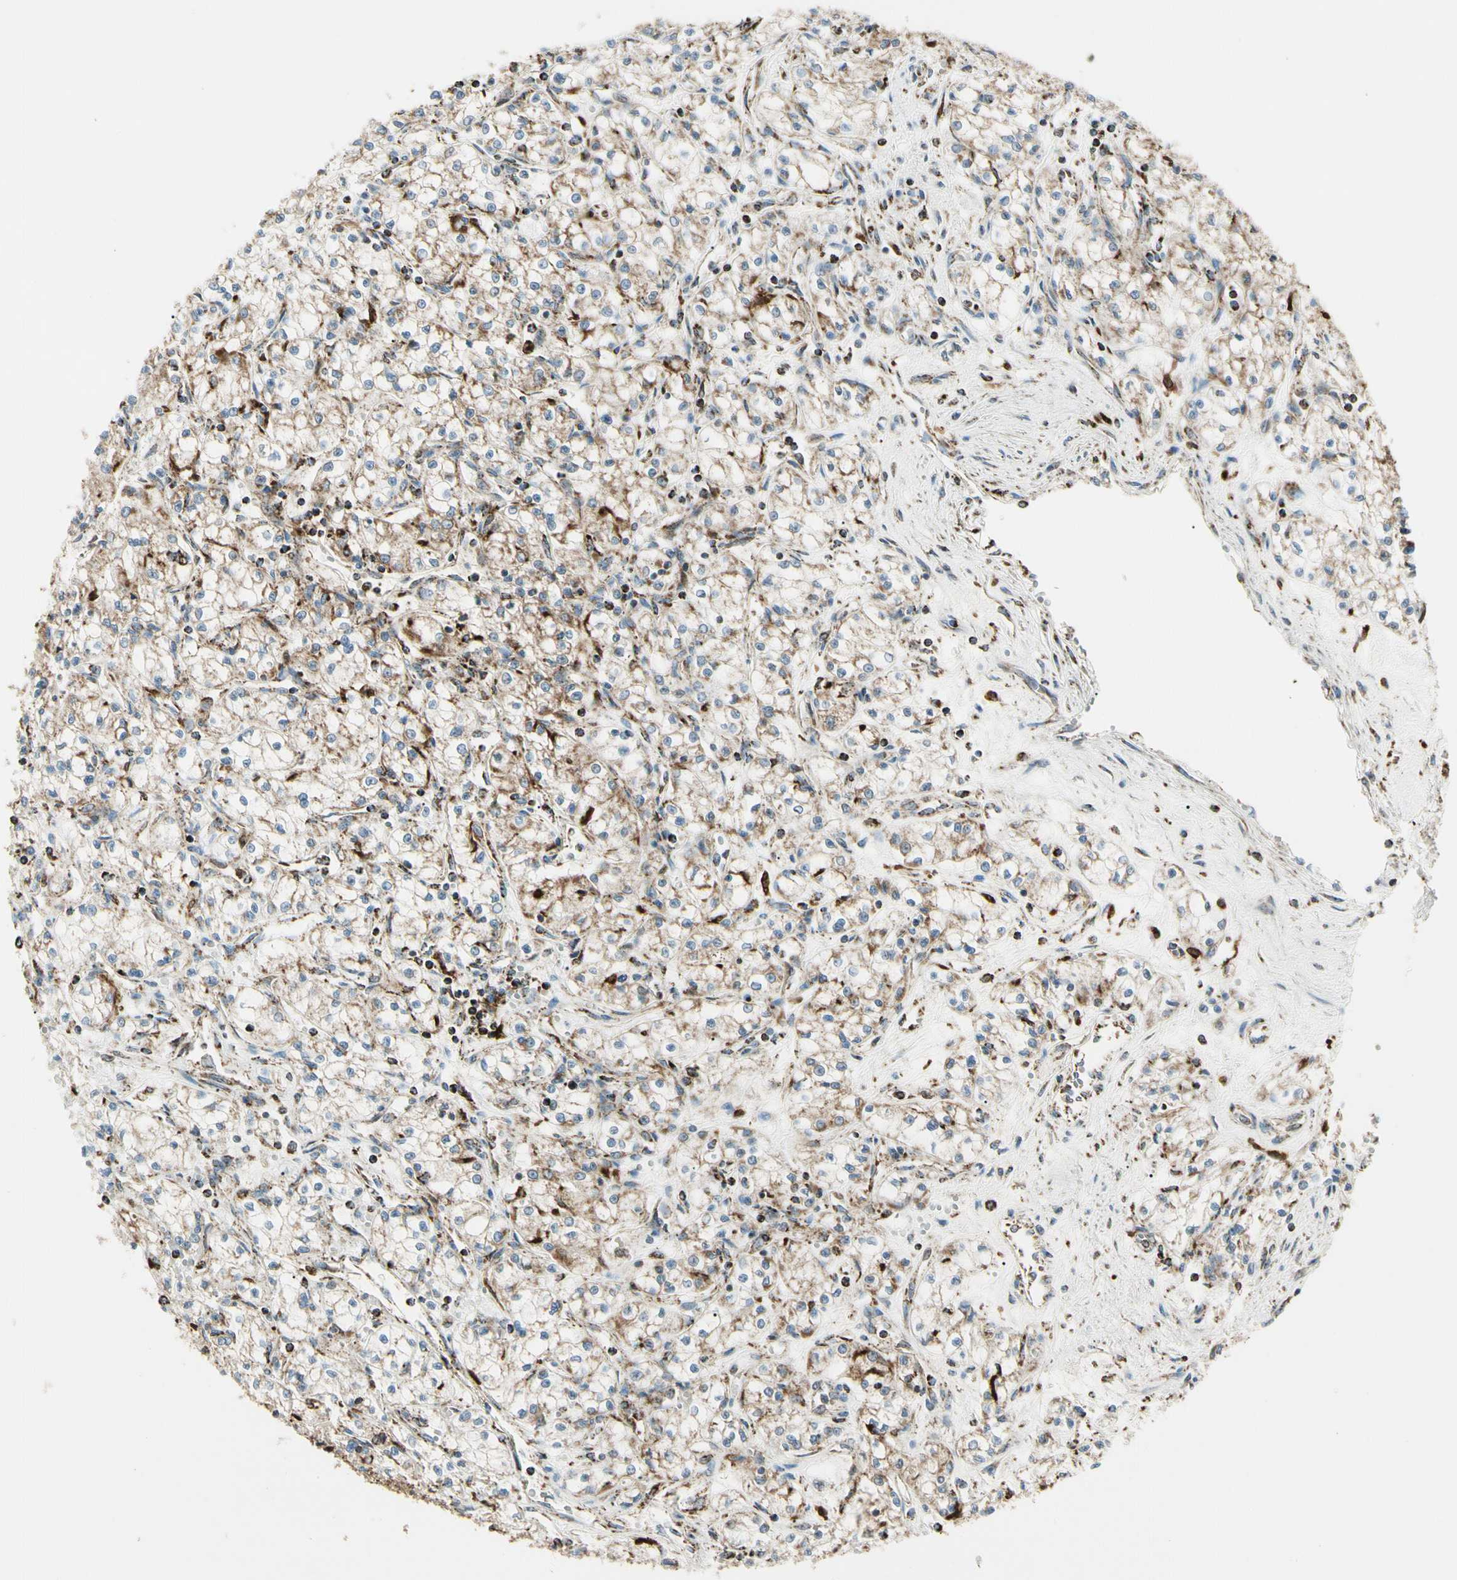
{"staining": {"intensity": "moderate", "quantity": "<25%", "location": "cytoplasmic/membranous"}, "tissue": "renal cancer", "cell_type": "Tumor cells", "image_type": "cancer", "snomed": [{"axis": "morphology", "description": "Normal tissue, NOS"}, {"axis": "morphology", "description": "Adenocarcinoma, NOS"}, {"axis": "topography", "description": "Kidney"}], "caption": "Moderate cytoplasmic/membranous protein positivity is seen in approximately <25% of tumor cells in renal cancer (adenocarcinoma).", "gene": "ME2", "patient": {"sex": "male", "age": 59}}